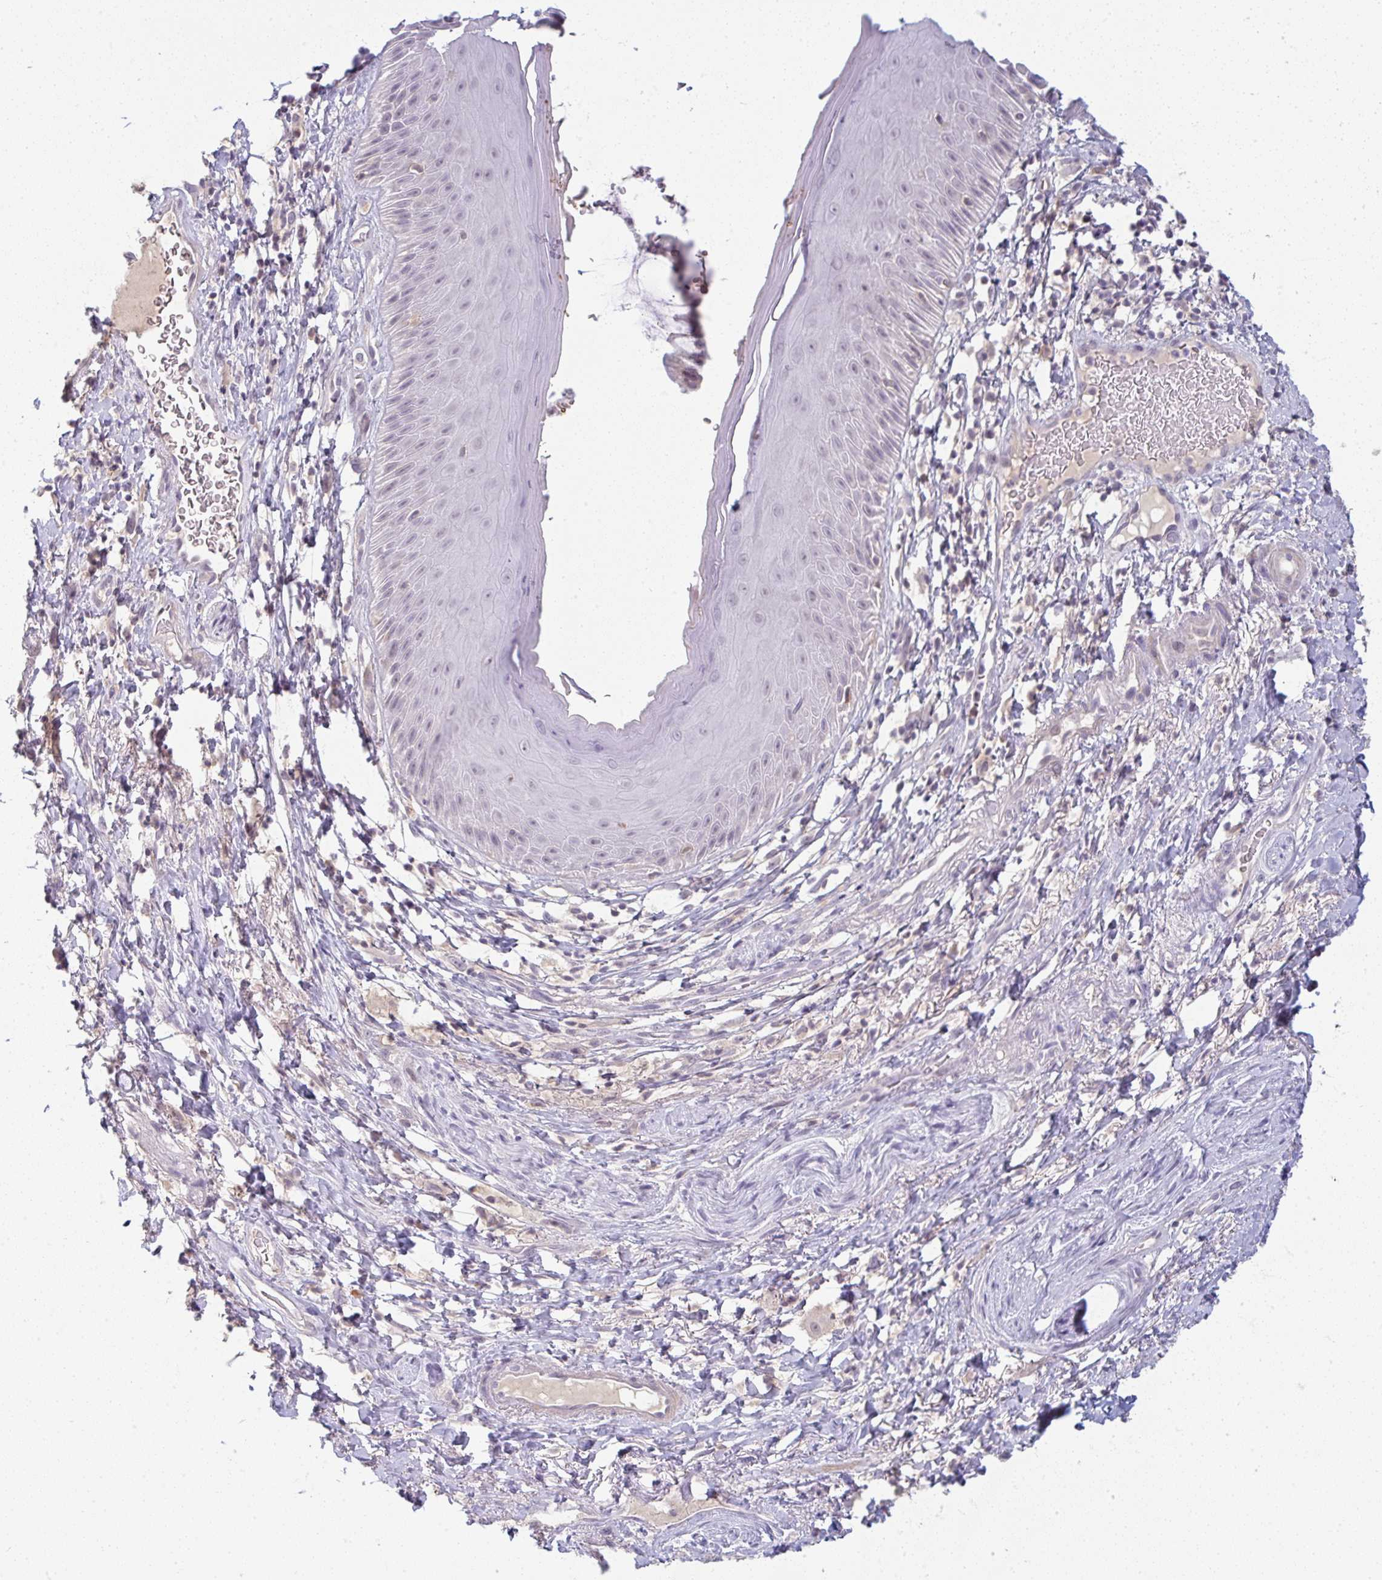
{"staining": {"intensity": "negative", "quantity": "none", "location": "none"}, "tissue": "skin", "cell_type": "Epidermal cells", "image_type": "normal", "snomed": [{"axis": "morphology", "description": "Normal tissue, NOS"}, {"axis": "topography", "description": "Anal"}], "caption": "DAB (3,3'-diaminobenzidine) immunohistochemical staining of unremarkable human skin displays no significant staining in epidermal cells.", "gene": "PPFIA4", "patient": {"sex": "male", "age": 78}}